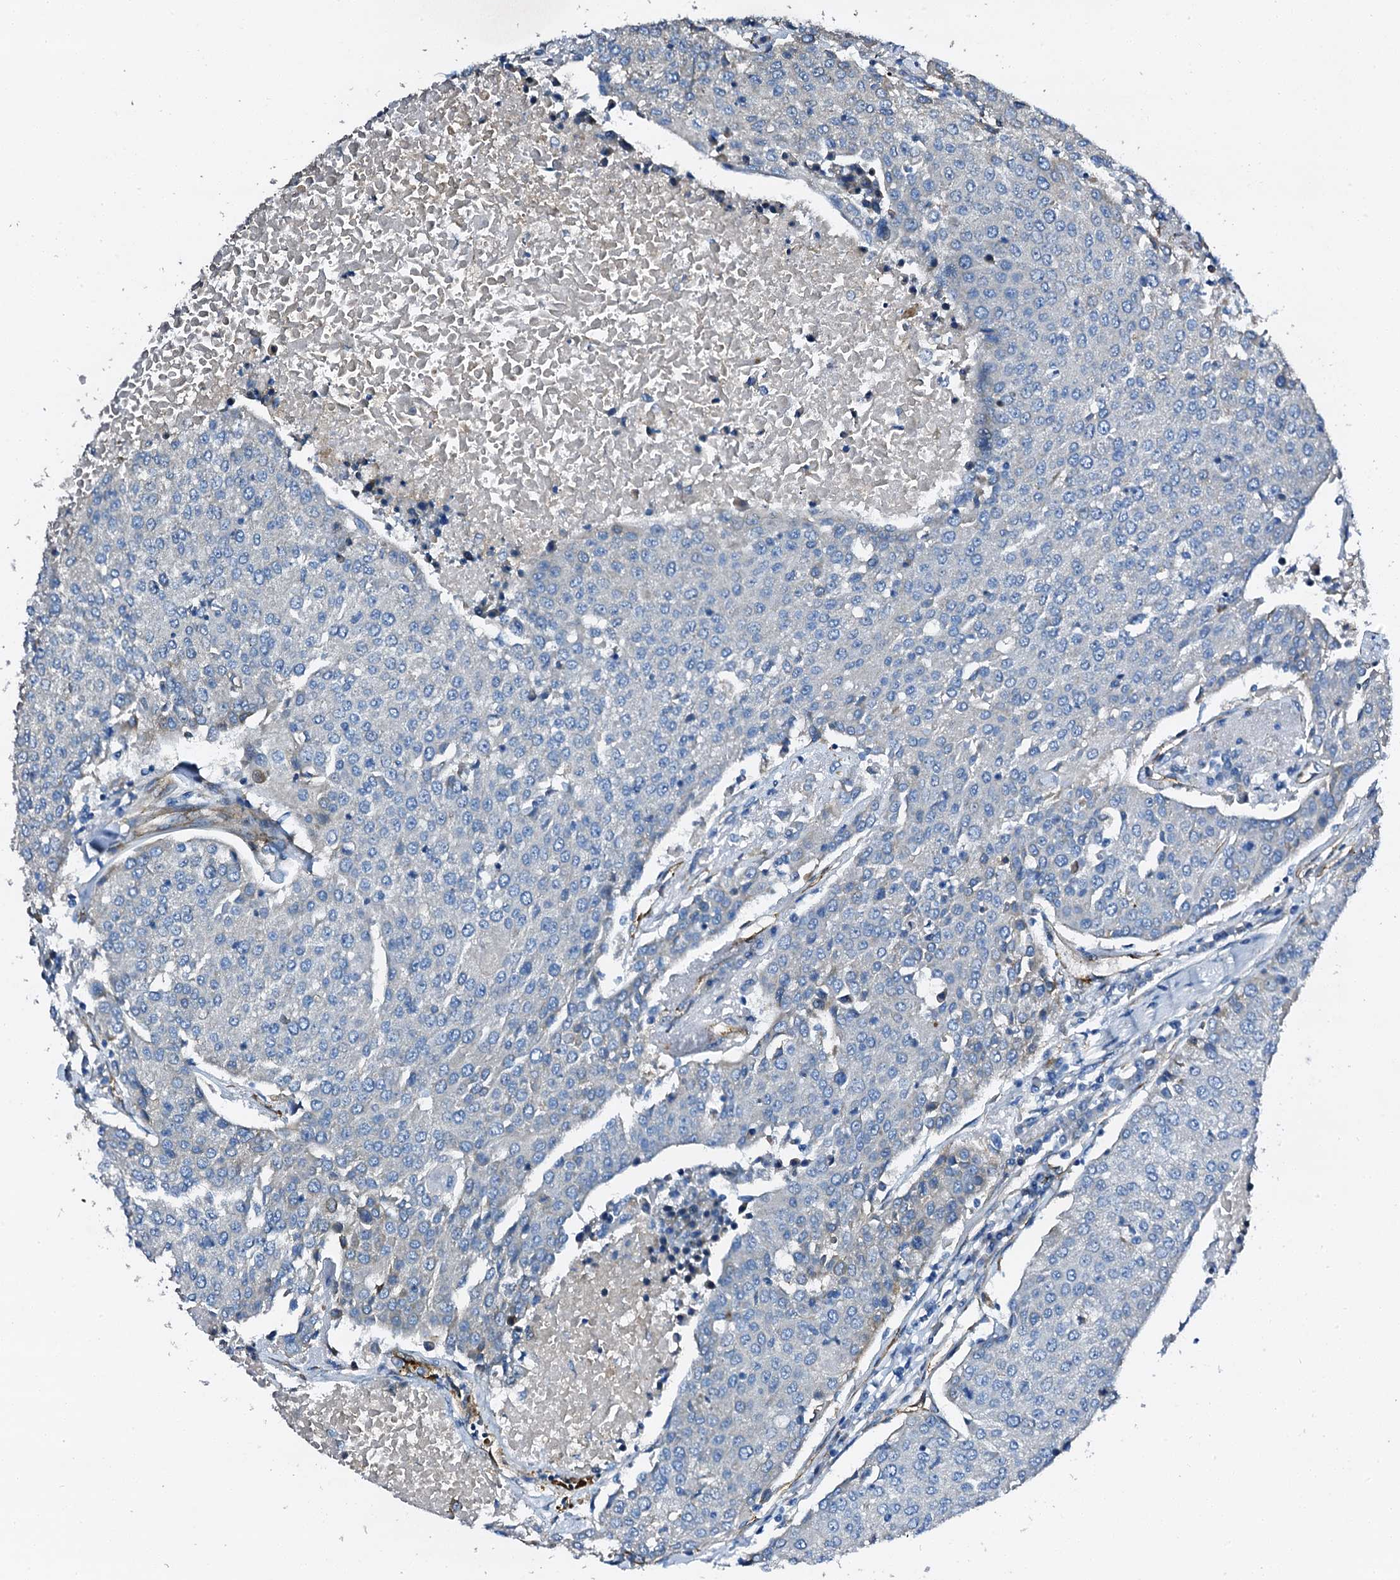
{"staining": {"intensity": "negative", "quantity": "none", "location": "none"}, "tissue": "urothelial cancer", "cell_type": "Tumor cells", "image_type": "cancer", "snomed": [{"axis": "morphology", "description": "Urothelial carcinoma, High grade"}, {"axis": "topography", "description": "Urinary bladder"}], "caption": "Tumor cells are negative for protein expression in human urothelial cancer. (Stains: DAB (3,3'-diaminobenzidine) IHC with hematoxylin counter stain, Microscopy: brightfield microscopy at high magnification).", "gene": "DBX1", "patient": {"sex": "female", "age": 85}}